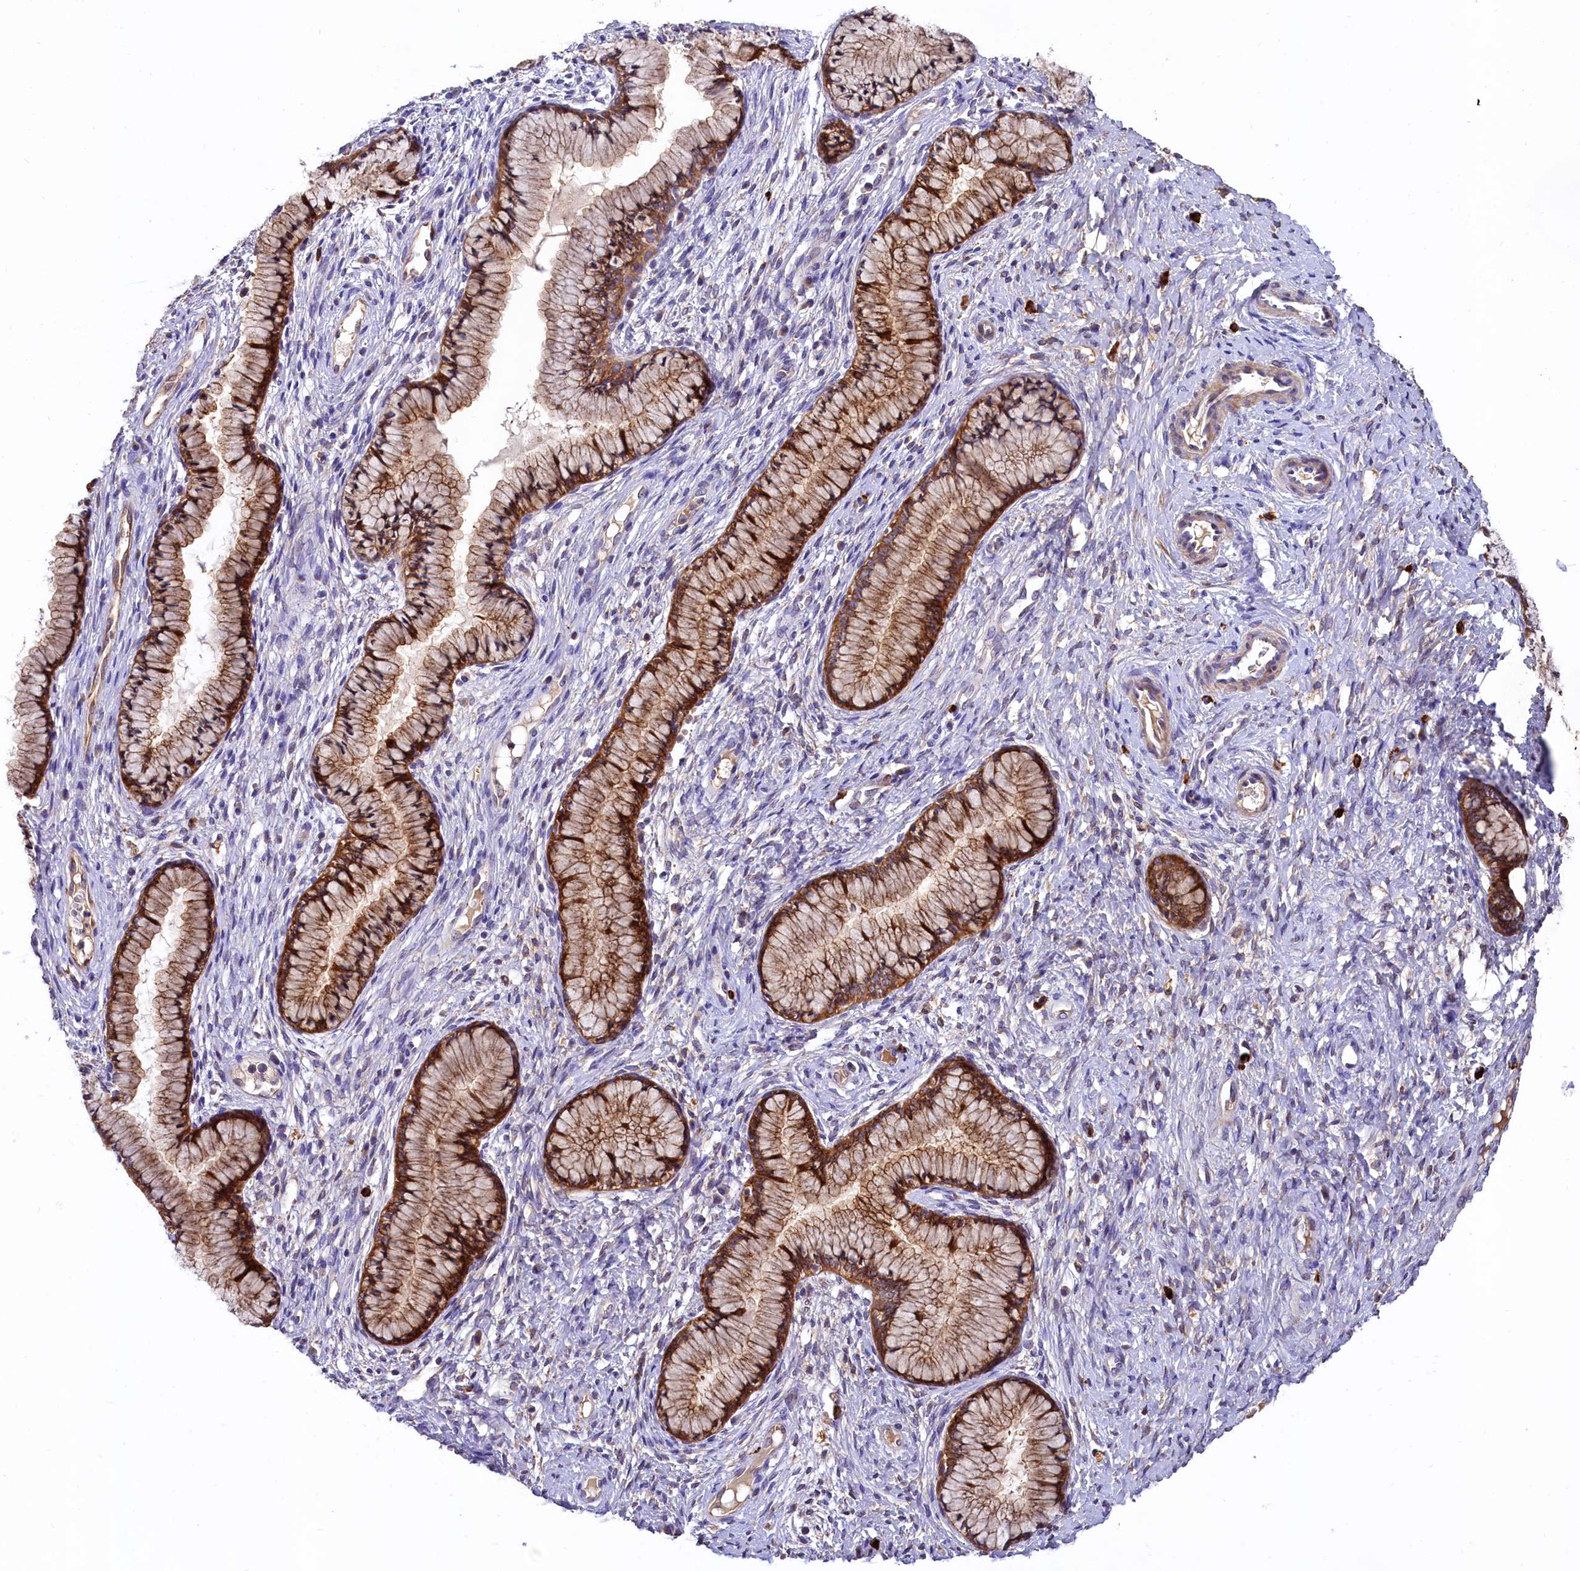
{"staining": {"intensity": "strong", "quantity": ">75%", "location": "cytoplasmic/membranous"}, "tissue": "cervix", "cell_type": "Glandular cells", "image_type": "normal", "snomed": [{"axis": "morphology", "description": "Normal tissue, NOS"}, {"axis": "topography", "description": "Cervix"}], "caption": "Protein positivity by immunohistochemistry shows strong cytoplasmic/membranous positivity in approximately >75% of glandular cells in unremarkable cervix. Using DAB (3,3'-diaminobenzidine) (brown) and hematoxylin (blue) stains, captured at high magnification using brightfield microscopy.", "gene": "EPS8L2", "patient": {"sex": "female", "age": 42}}